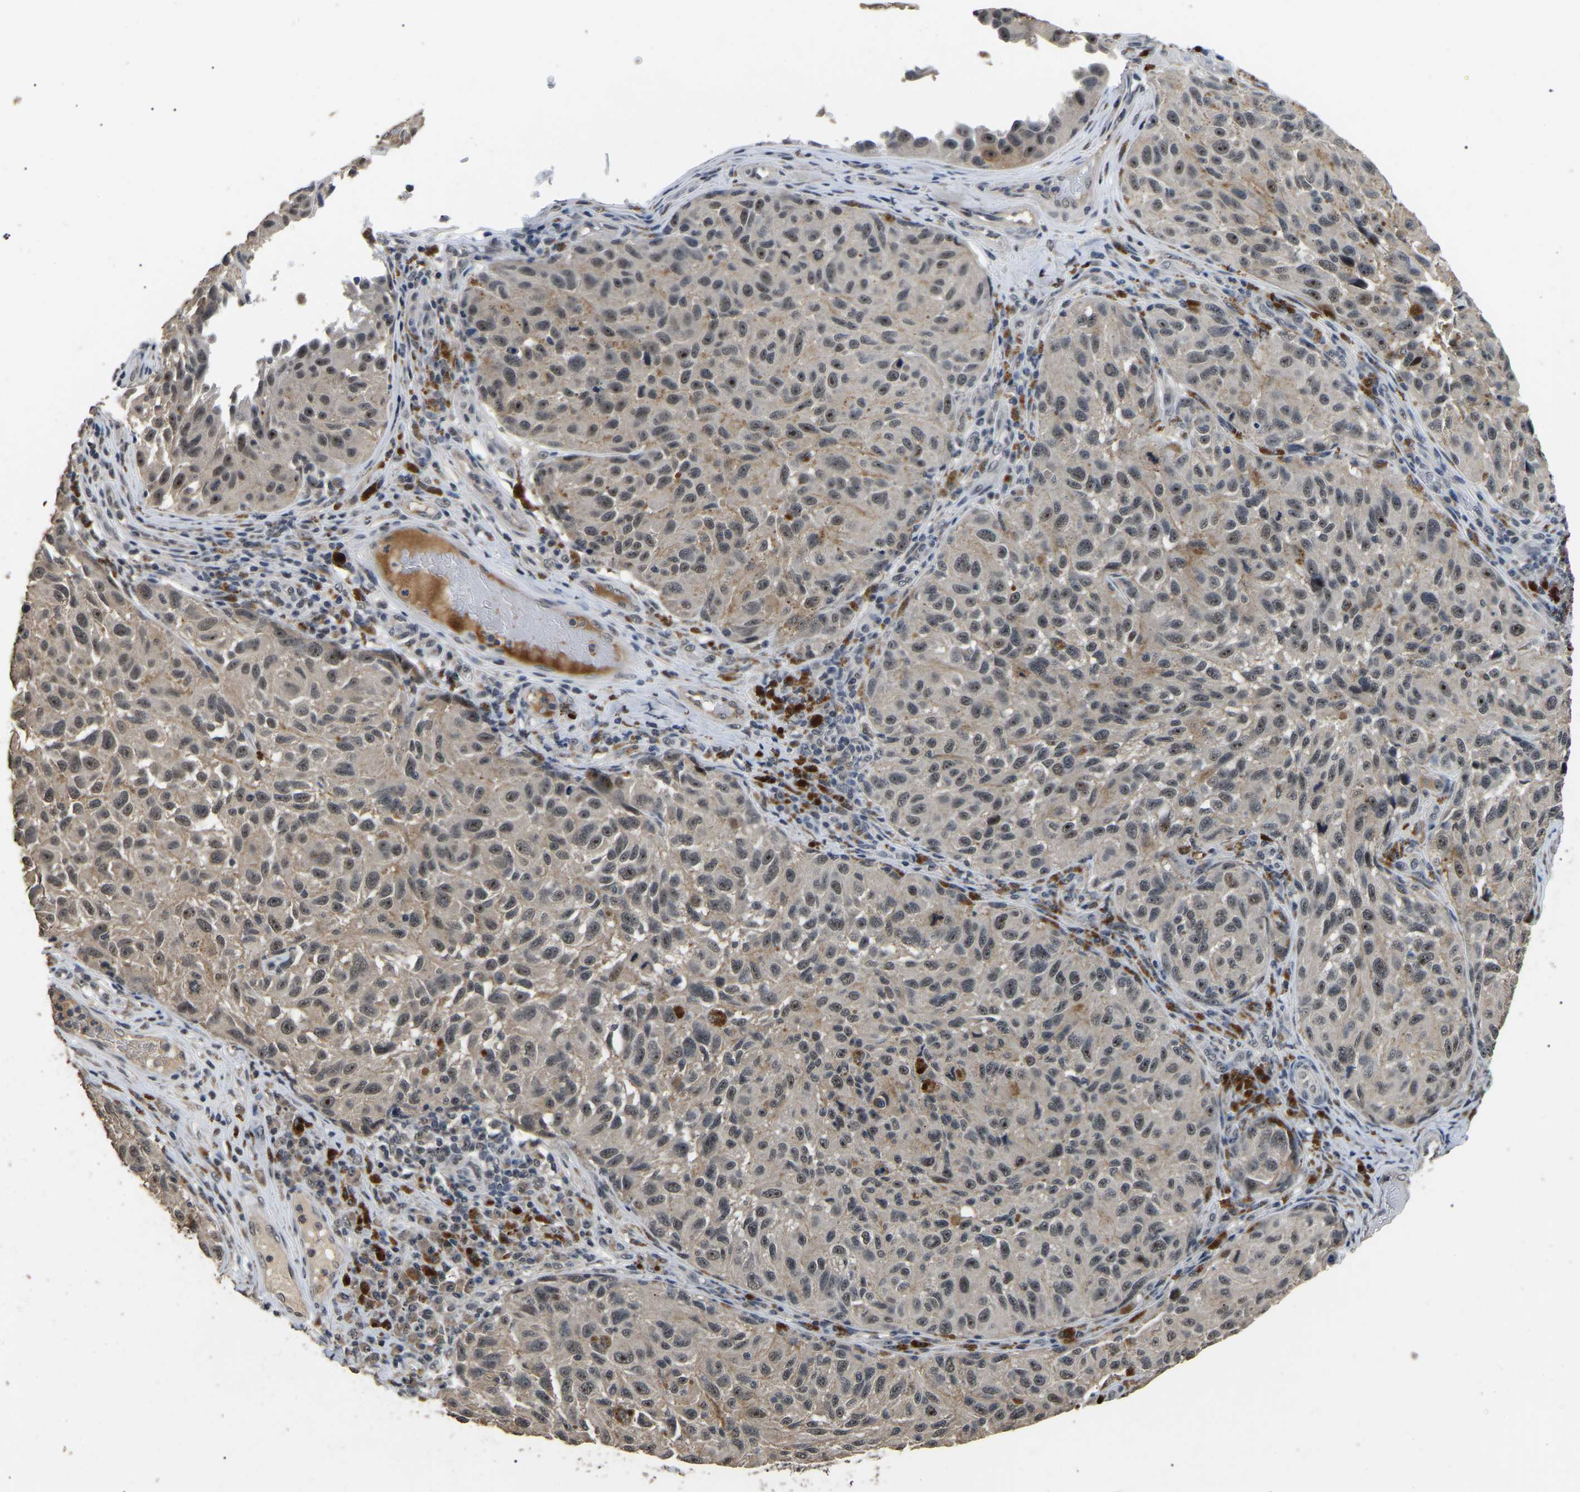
{"staining": {"intensity": "moderate", "quantity": ">75%", "location": "nuclear"}, "tissue": "melanoma", "cell_type": "Tumor cells", "image_type": "cancer", "snomed": [{"axis": "morphology", "description": "Malignant melanoma, NOS"}, {"axis": "topography", "description": "Skin"}], "caption": "Protein staining of melanoma tissue displays moderate nuclear staining in about >75% of tumor cells.", "gene": "PPM1E", "patient": {"sex": "female", "age": 73}}